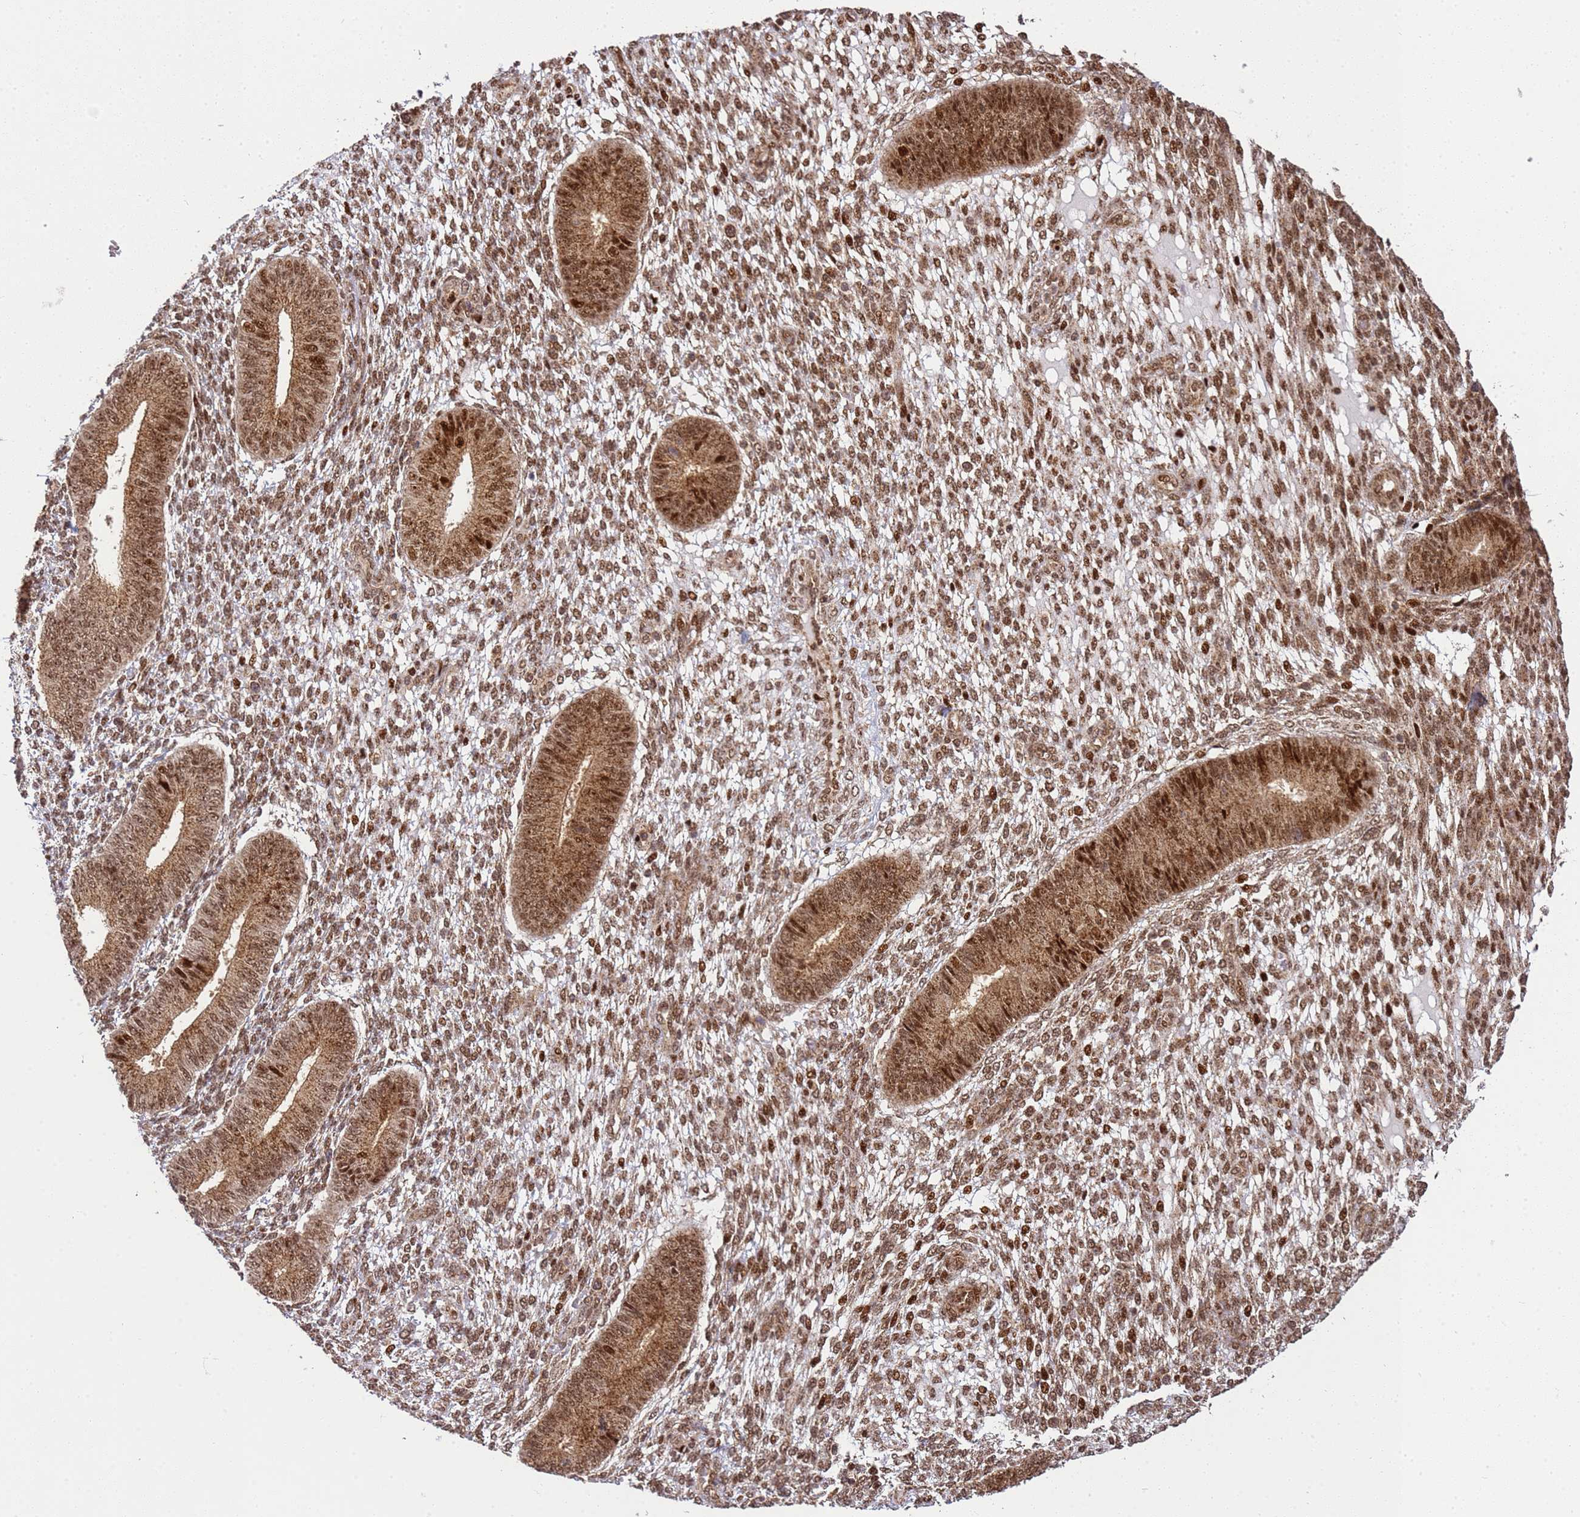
{"staining": {"intensity": "moderate", "quantity": ">75%", "location": "nuclear"}, "tissue": "endometrium", "cell_type": "Cells in endometrial stroma", "image_type": "normal", "snomed": [{"axis": "morphology", "description": "Normal tissue, NOS"}, {"axis": "topography", "description": "Endometrium"}], "caption": "This micrograph shows IHC staining of unremarkable endometrium, with medium moderate nuclear positivity in about >75% of cells in endometrial stroma.", "gene": "PEX14", "patient": {"sex": "female", "age": 49}}